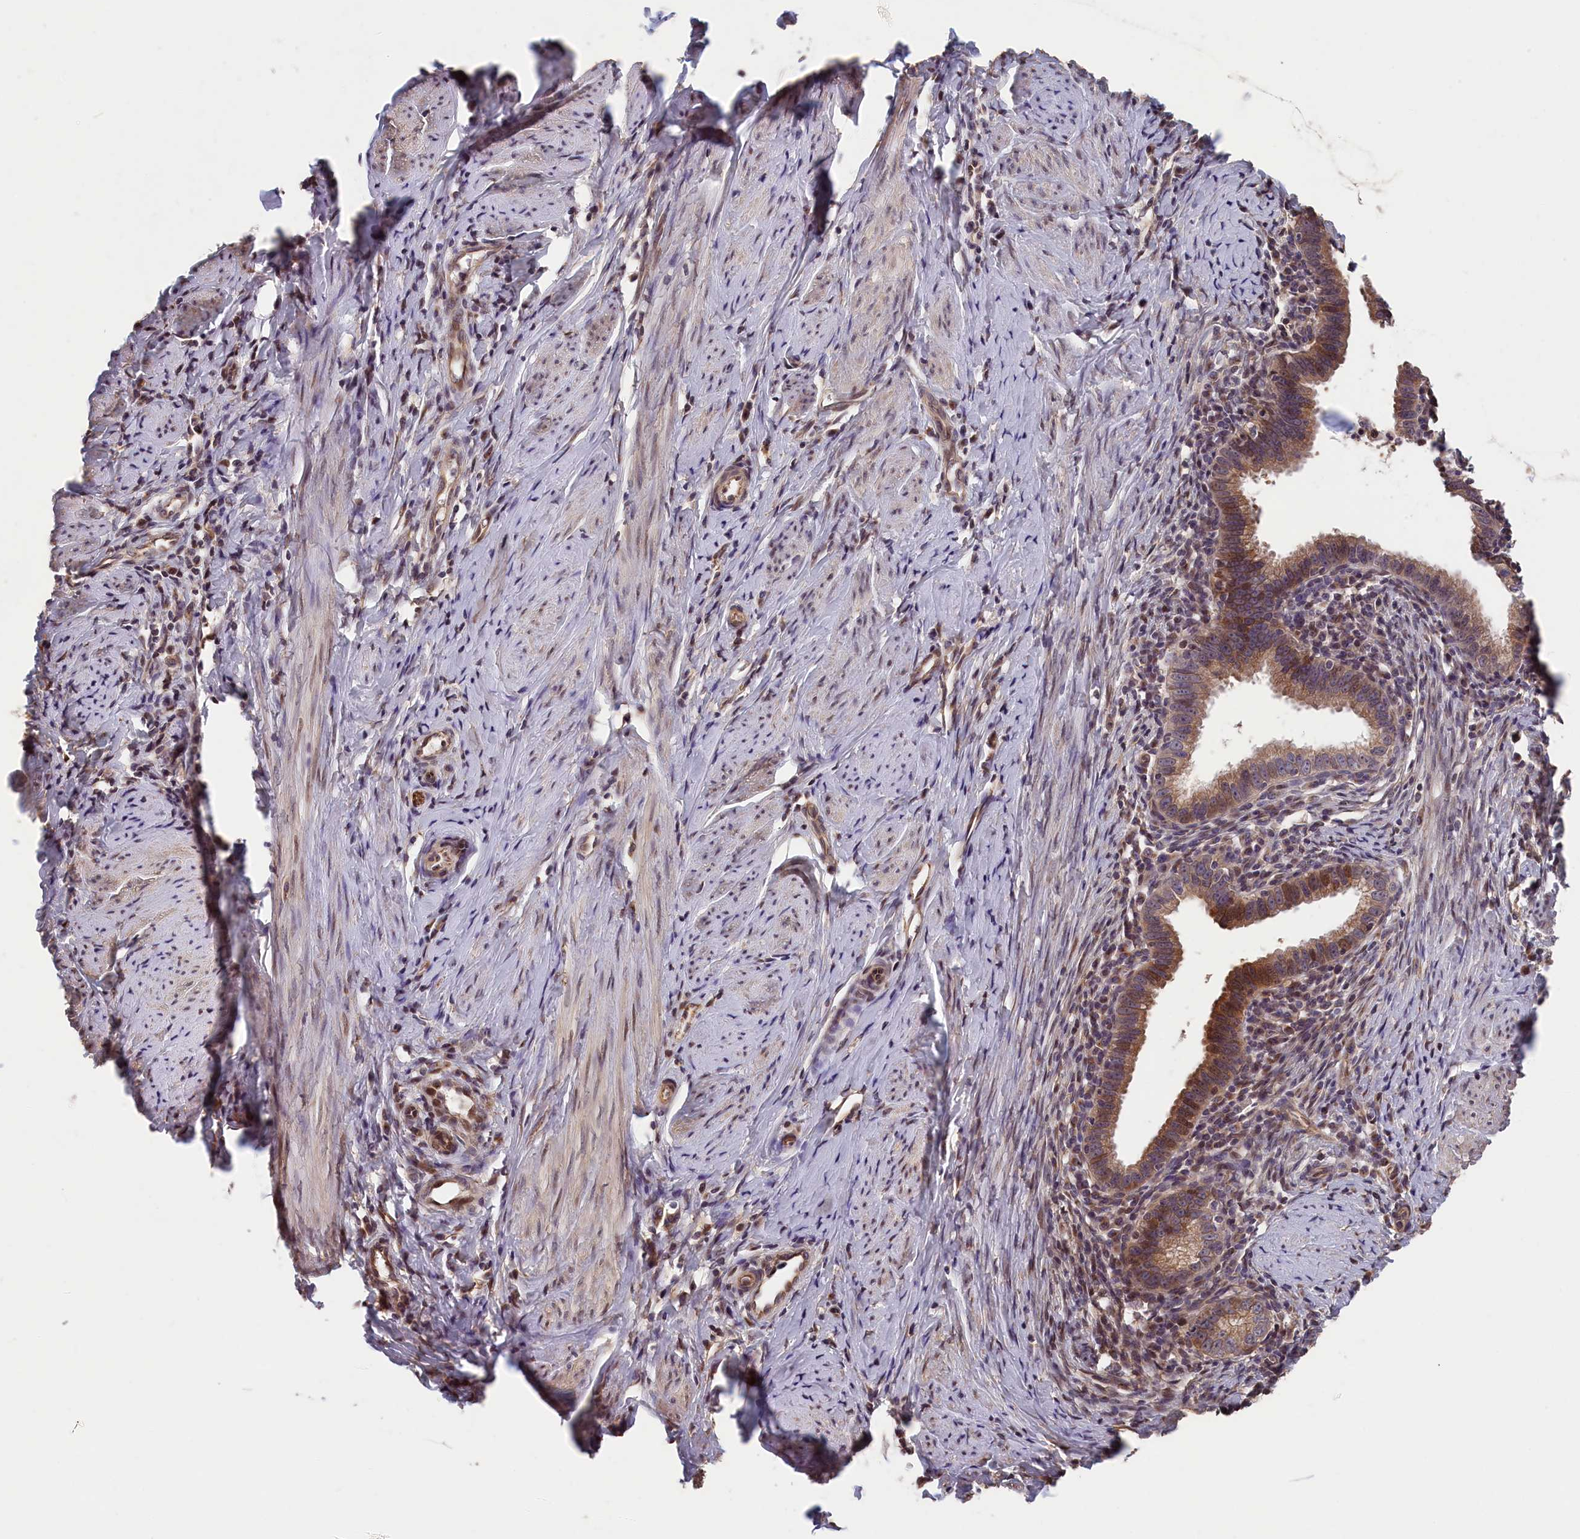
{"staining": {"intensity": "moderate", "quantity": ">75%", "location": "cytoplasmic/membranous,nuclear"}, "tissue": "cervical cancer", "cell_type": "Tumor cells", "image_type": "cancer", "snomed": [{"axis": "morphology", "description": "Adenocarcinoma, NOS"}, {"axis": "topography", "description": "Cervix"}], "caption": "A micrograph showing moderate cytoplasmic/membranous and nuclear expression in approximately >75% of tumor cells in cervical adenocarcinoma, as visualized by brown immunohistochemical staining.", "gene": "TMEM116", "patient": {"sex": "female", "age": 36}}